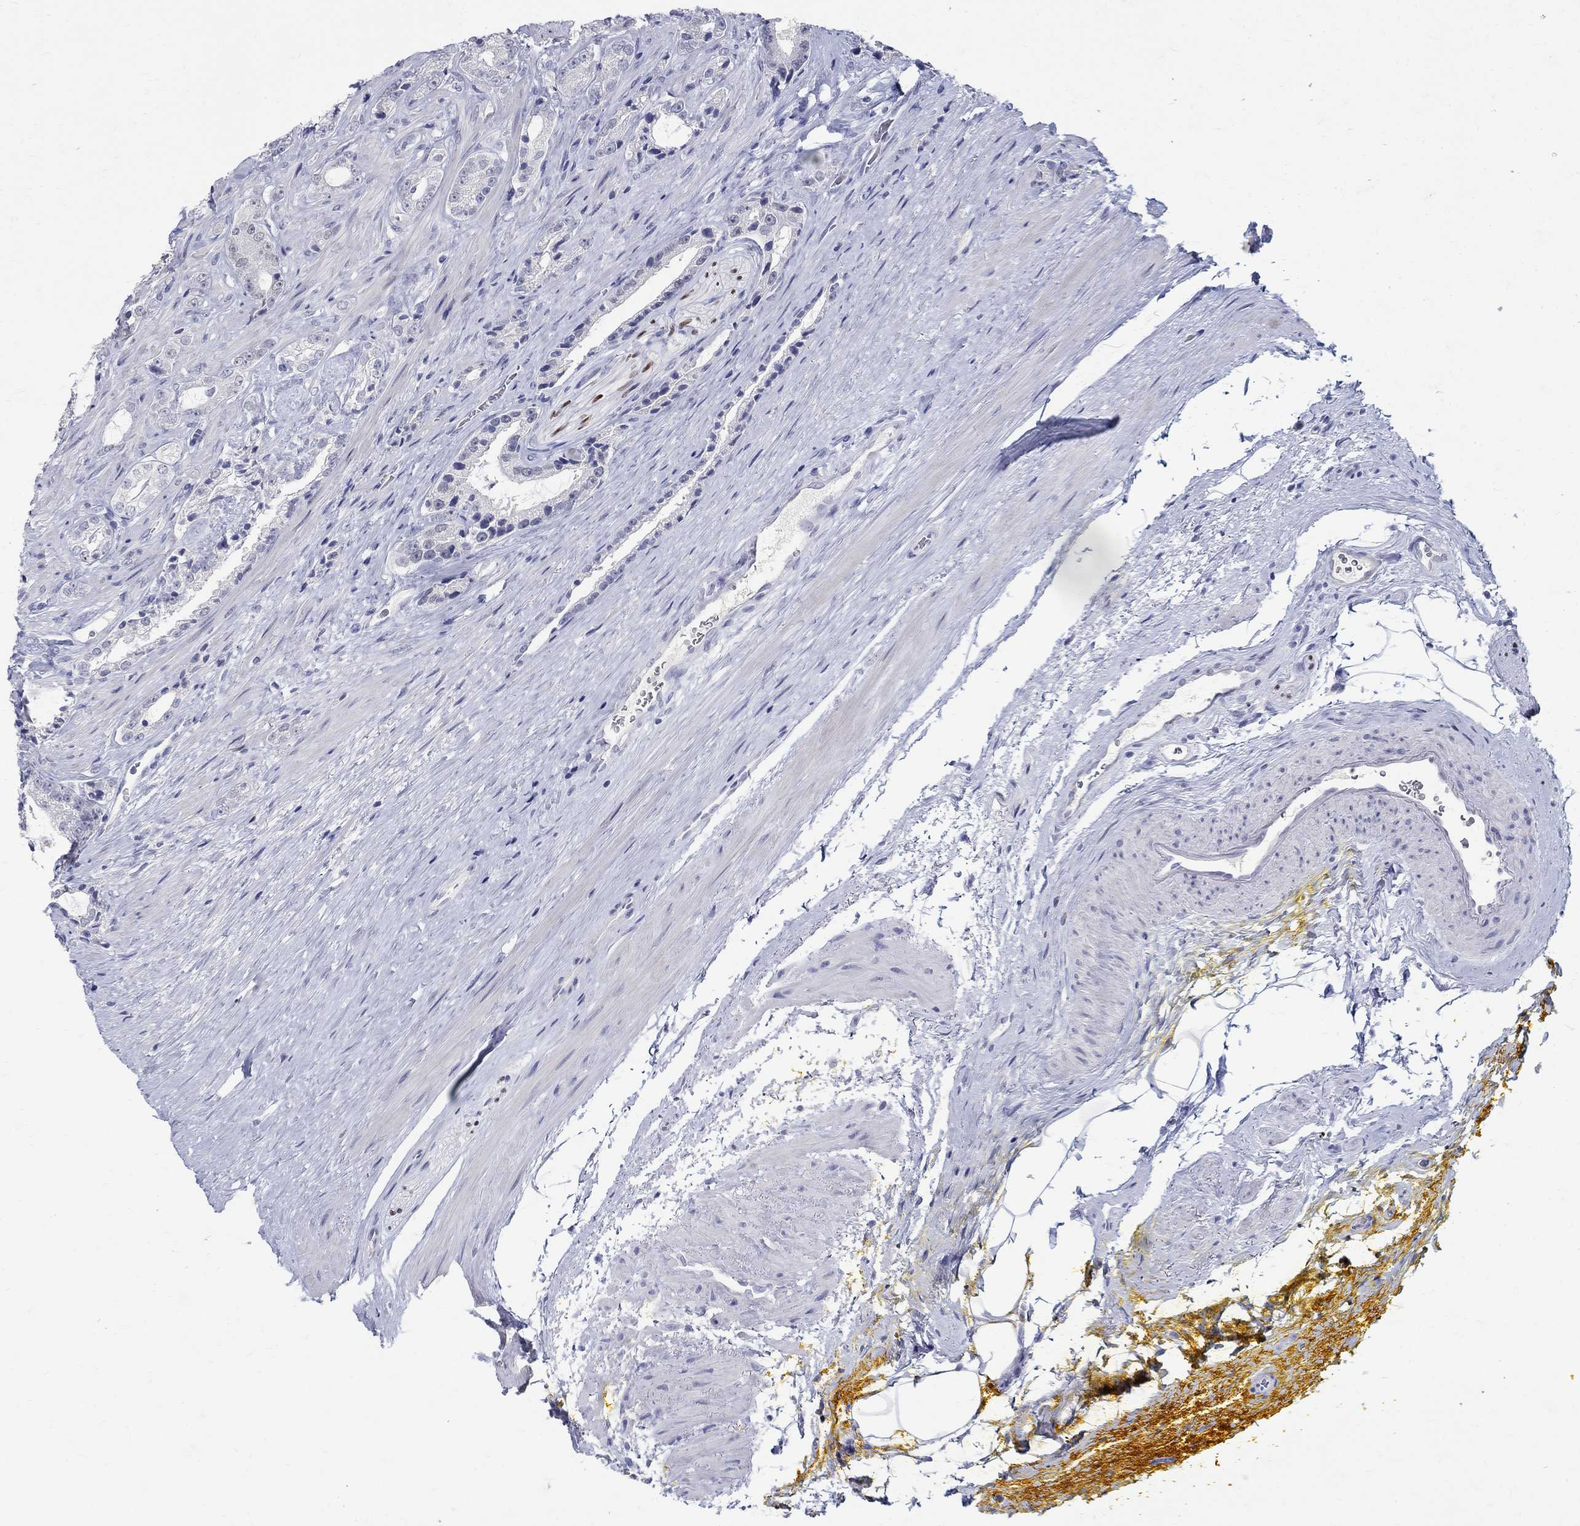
{"staining": {"intensity": "negative", "quantity": "none", "location": "none"}, "tissue": "prostate cancer", "cell_type": "Tumor cells", "image_type": "cancer", "snomed": [{"axis": "morphology", "description": "Adenocarcinoma, NOS"}, {"axis": "topography", "description": "Prostate"}], "caption": "This is a micrograph of IHC staining of prostate cancer, which shows no staining in tumor cells.", "gene": "SOX2", "patient": {"sex": "male", "age": 67}}